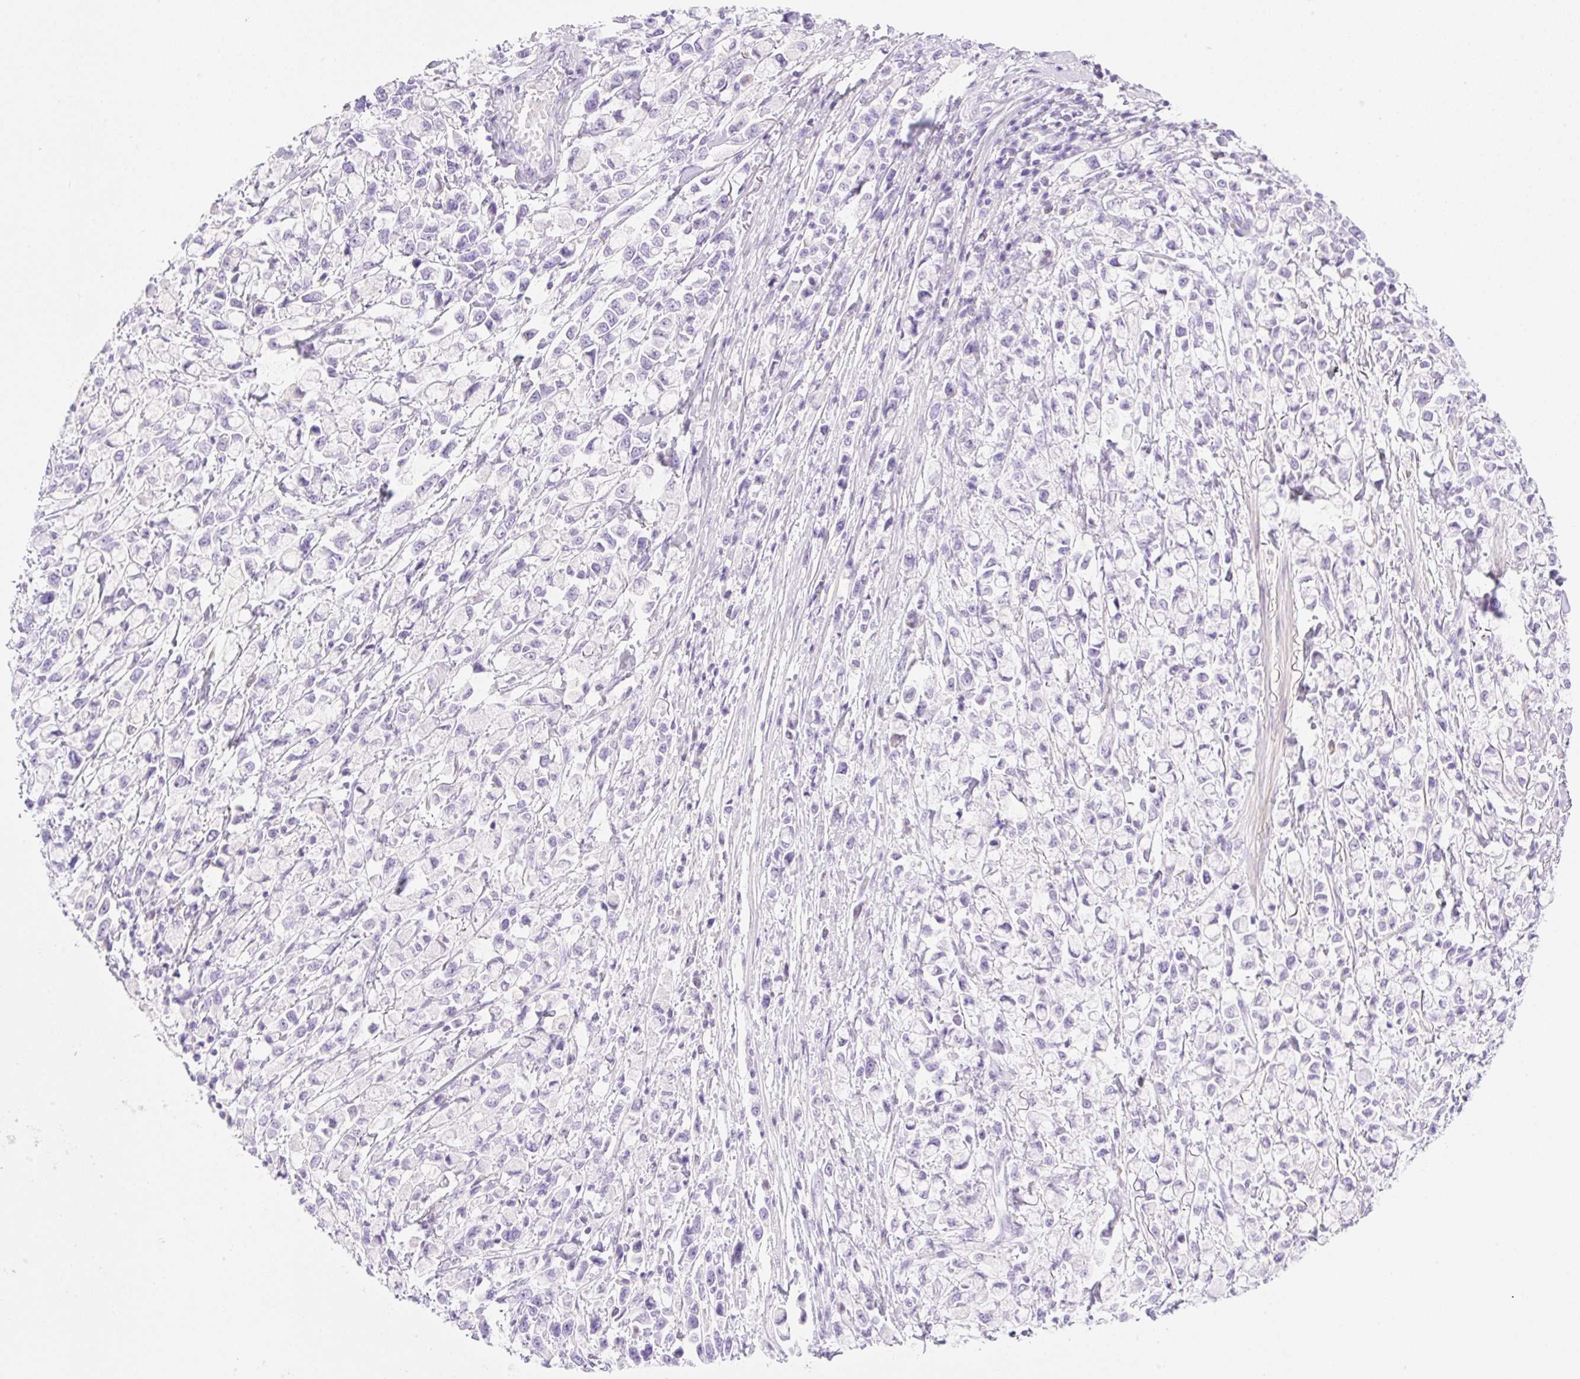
{"staining": {"intensity": "negative", "quantity": "none", "location": "none"}, "tissue": "stomach cancer", "cell_type": "Tumor cells", "image_type": "cancer", "snomed": [{"axis": "morphology", "description": "Adenocarcinoma, NOS"}, {"axis": "topography", "description": "Stomach"}], "caption": "IHC of human stomach cancer exhibits no staining in tumor cells.", "gene": "PALM3", "patient": {"sex": "female", "age": 81}}